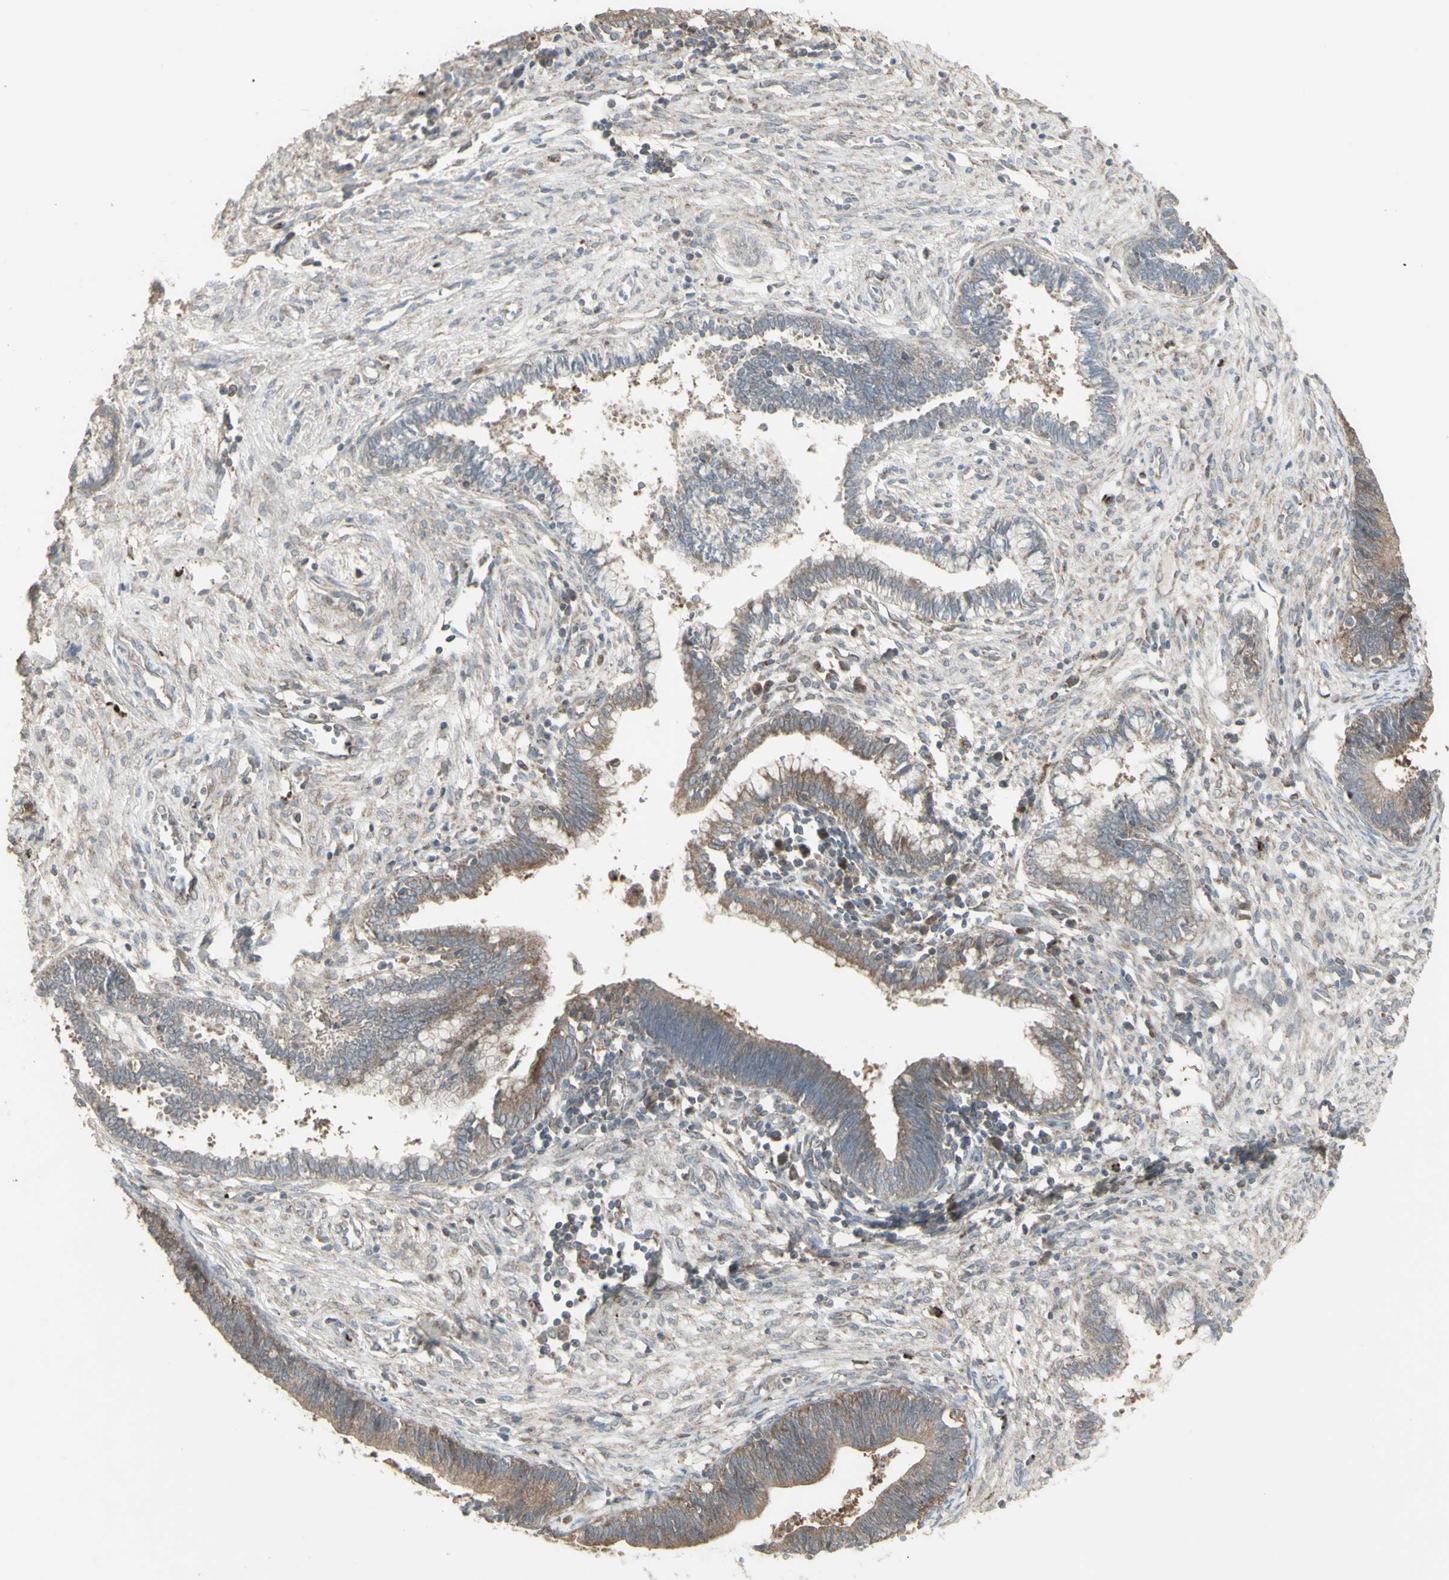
{"staining": {"intensity": "moderate", "quantity": ">75%", "location": "cytoplasmic/membranous"}, "tissue": "cervical cancer", "cell_type": "Tumor cells", "image_type": "cancer", "snomed": [{"axis": "morphology", "description": "Adenocarcinoma, NOS"}, {"axis": "topography", "description": "Cervix"}], "caption": "There is medium levels of moderate cytoplasmic/membranous positivity in tumor cells of cervical adenocarcinoma, as demonstrated by immunohistochemical staining (brown color).", "gene": "RNASEL", "patient": {"sex": "female", "age": 44}}